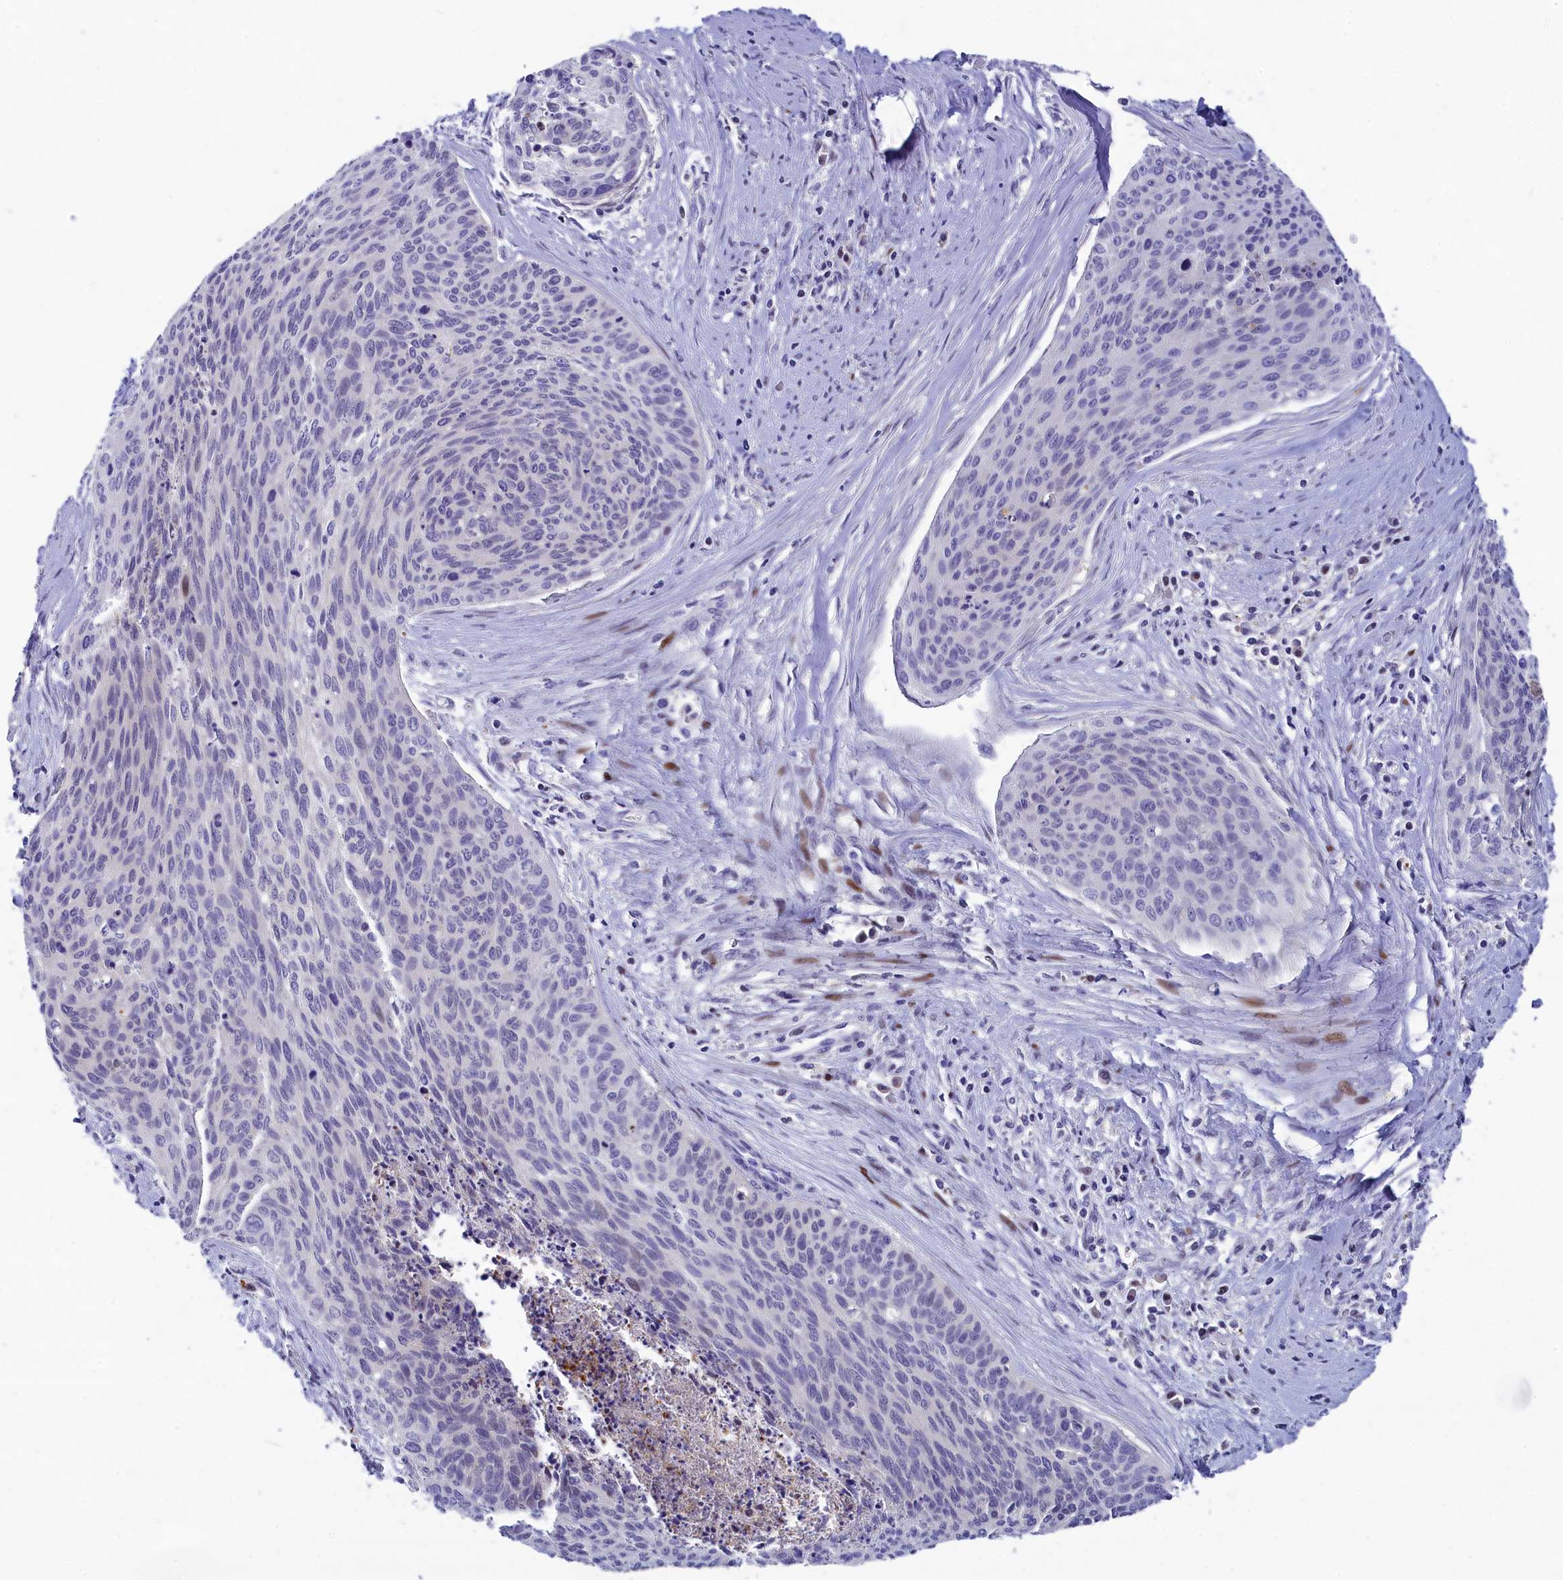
{"staining": {"intensity": "negative", "quantity": "none", "location": "none"}, "tissue": "cervical cancer", "cell_type": "Tumor cells", "image_type": "cancer", "snomed": [{"axis": "morphology", "description": "Squamous cell carcinoma, NOS"}, {"axis": "topography", "description": "Cervix"}], "caption": "DAB immunohistochemical staining of human cervical cancer (squamous cell carcinoma) shows no significant expression in tumor cells. (Brightfield microscopy of DAB (3,3'-diaminobenzidine) immunohistochemistry at high magnification).", "gene": "NKPD1", "patient": {"sex": "female", "age": 55}}